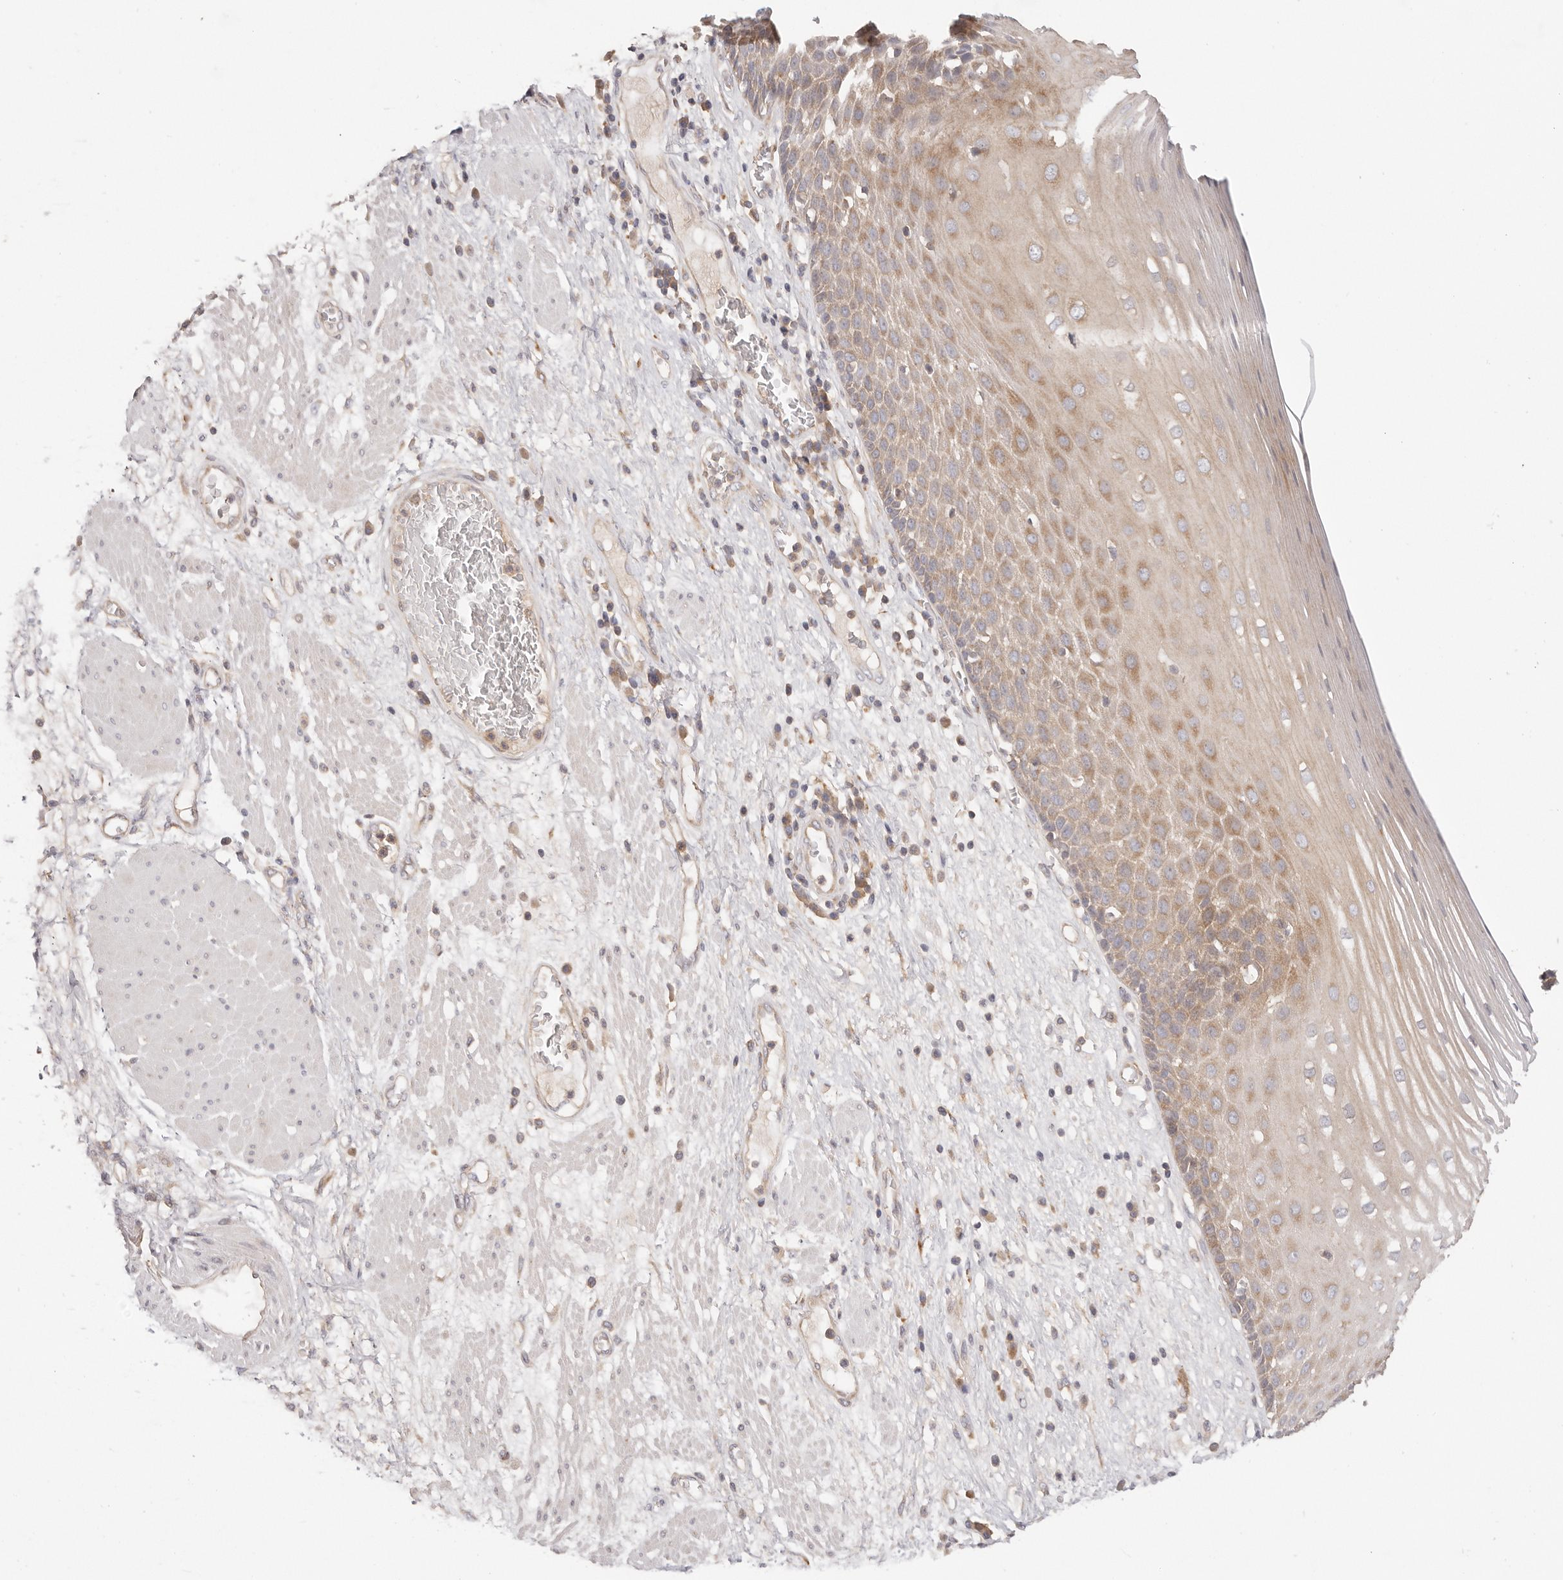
{"staining": {"intensity": "moderate", "quantity": "25%-75%", "location": "cytoplasmic/membranous"}, "tissue": "esophagus", "cell_type": "Squamous epithelial cells", "image_type": "normal", "snomed": [{"axis": "morphology", "description": "Normal tissue, NOS"}, {"axis": "morphology", "description": "Adenocarcinoma, NOS"}, {"axis": "topography", "description": "Esophagus"}], "caption": "Immunohistochemistry photomicrograph of unremarkable human esophagus stained for a protein (brown), which reveals medium levels of moderate cytoplasmic/membranous positivity in approximately 25%-75% of squamous epithelial cells.", "gene": "KCMF1", "patient": {"sex": "male", "age": 62}}